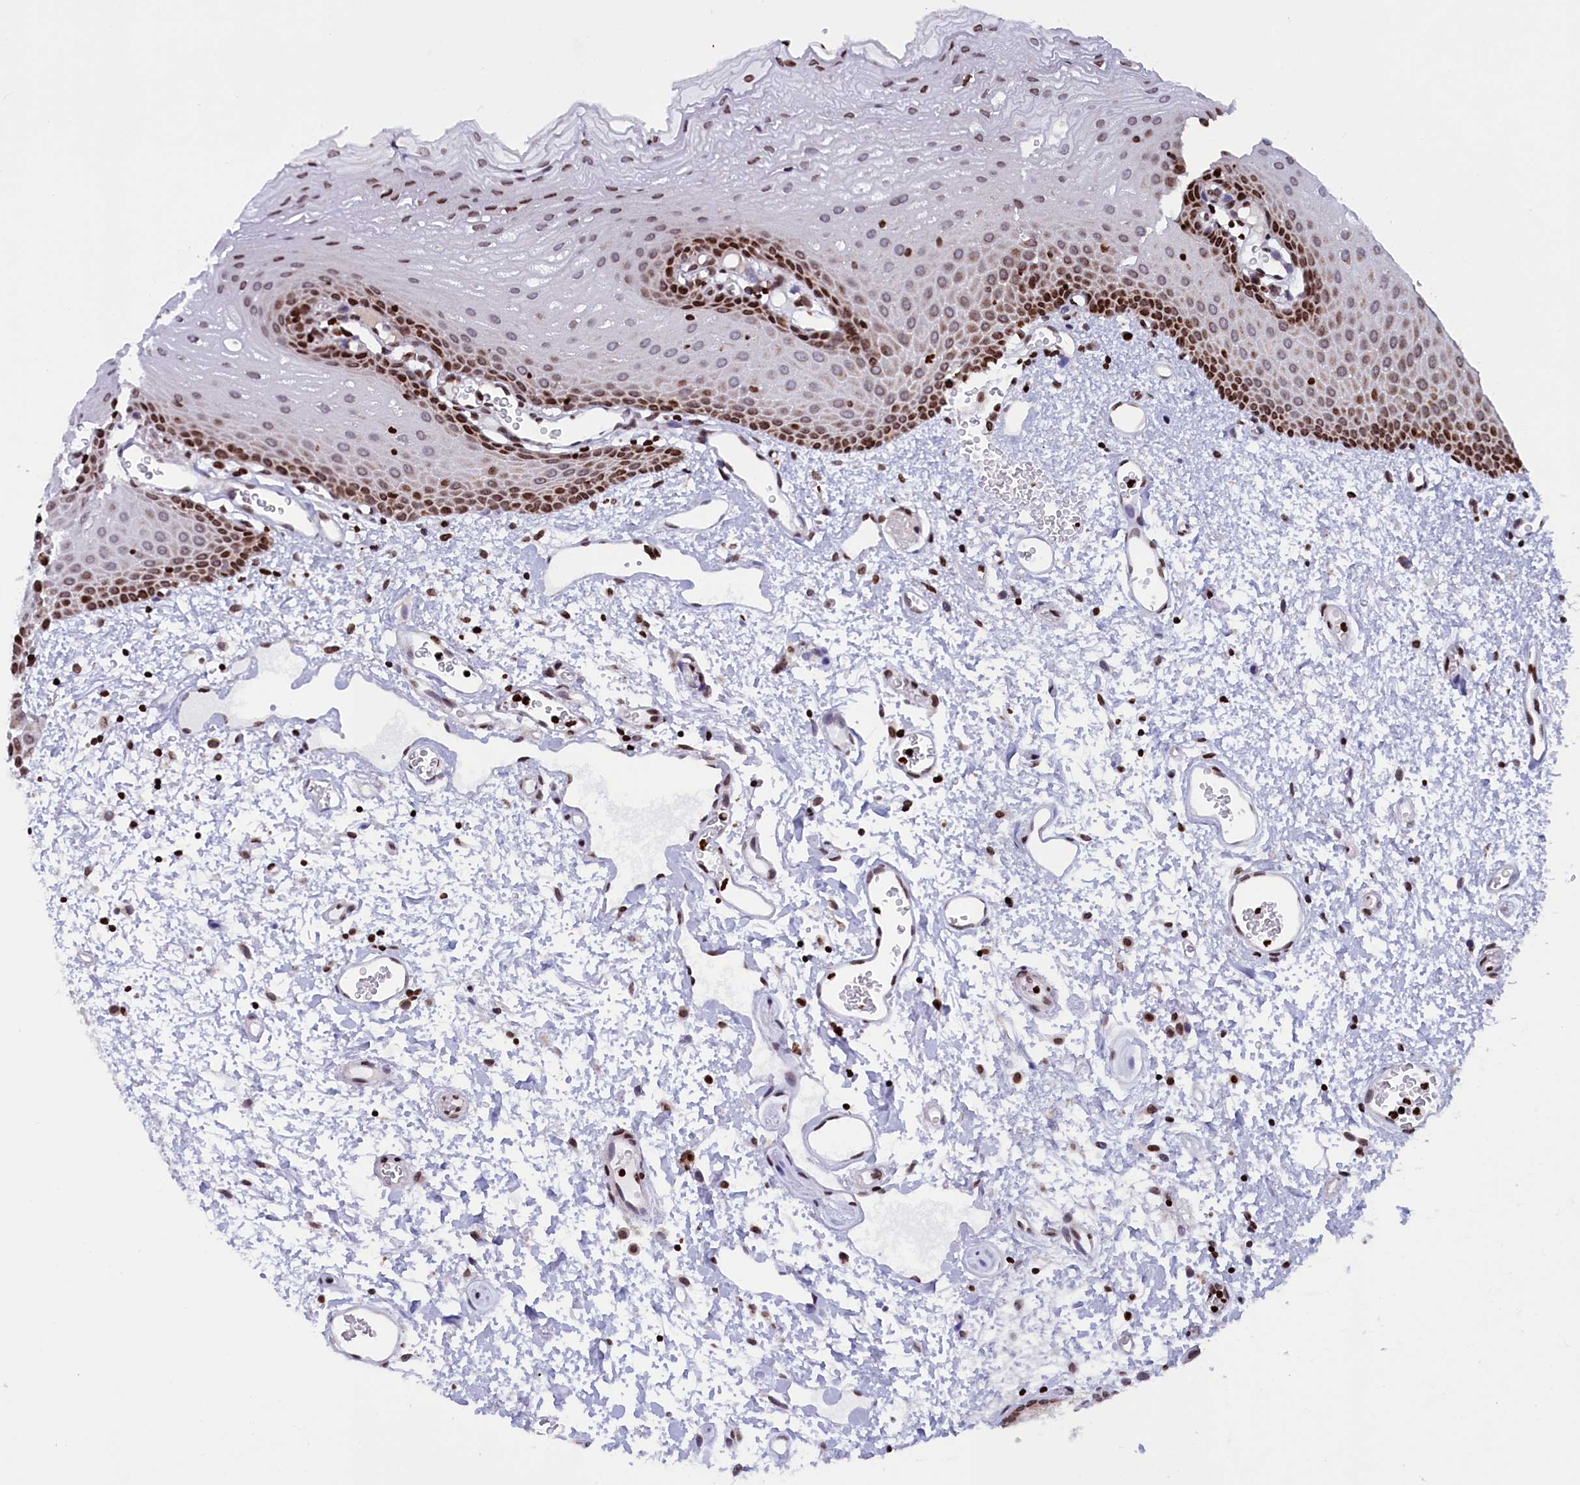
{"staining": {"intensity": "strong", "quantity": "<25%", "location": "nuclear"}, "tissue": "oral mucosa", "cell_type": "Squamous epithelial cells", "image_type": "normal", "snomed": [{"axis": "morphology", "description": "Normal tissue, NOS"}, {"axis": "topography", "description": "Oral tissue"}], "caption": "Brown immunohistochemical staining in unremarkable oral mucosa shows strong nuclear staining in approximately <25% of squamous epithelial cells.", "gene": "TIMM29", "patient": {"sex": "female", "age": 70}}